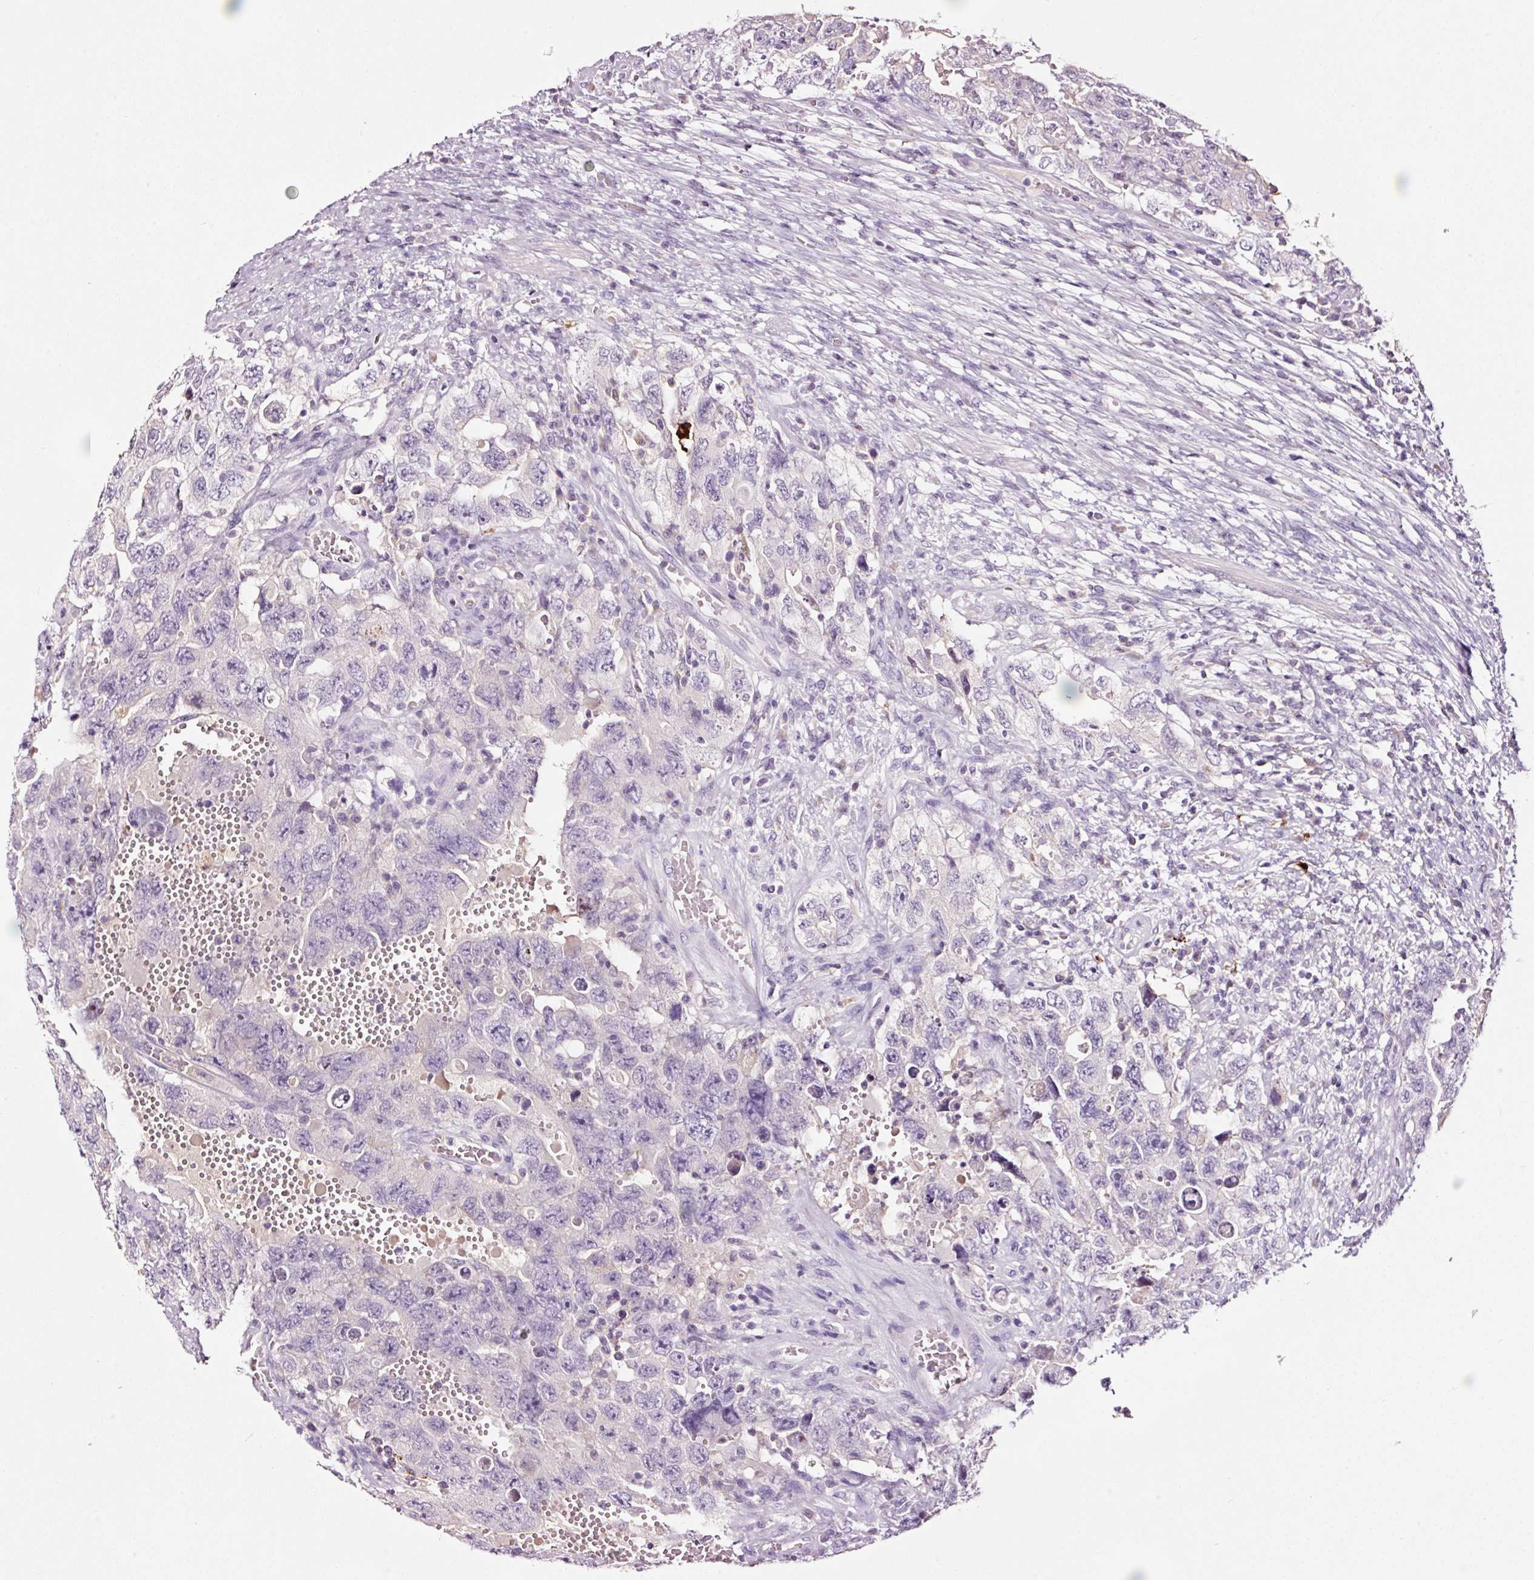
{"staining": {"intensity": "negative", "quantity": "none", "location": "none"}, "tissue": "testis cancer", "cell_type": "Tumor cells", "image_type": "cancer", "snomed": [{"axis": "morphology", "description": "Carcinoma, Embryonal, NOS"}, {"axis": "topography", "description": "Testis"}], "caption": "Testis cancer stained for a protein using immunohistochemistry (IHC) demonstrates no positivity tumor cells.", "gene": "LAMP3", "patient": {"sex": "male", "age": 26}}